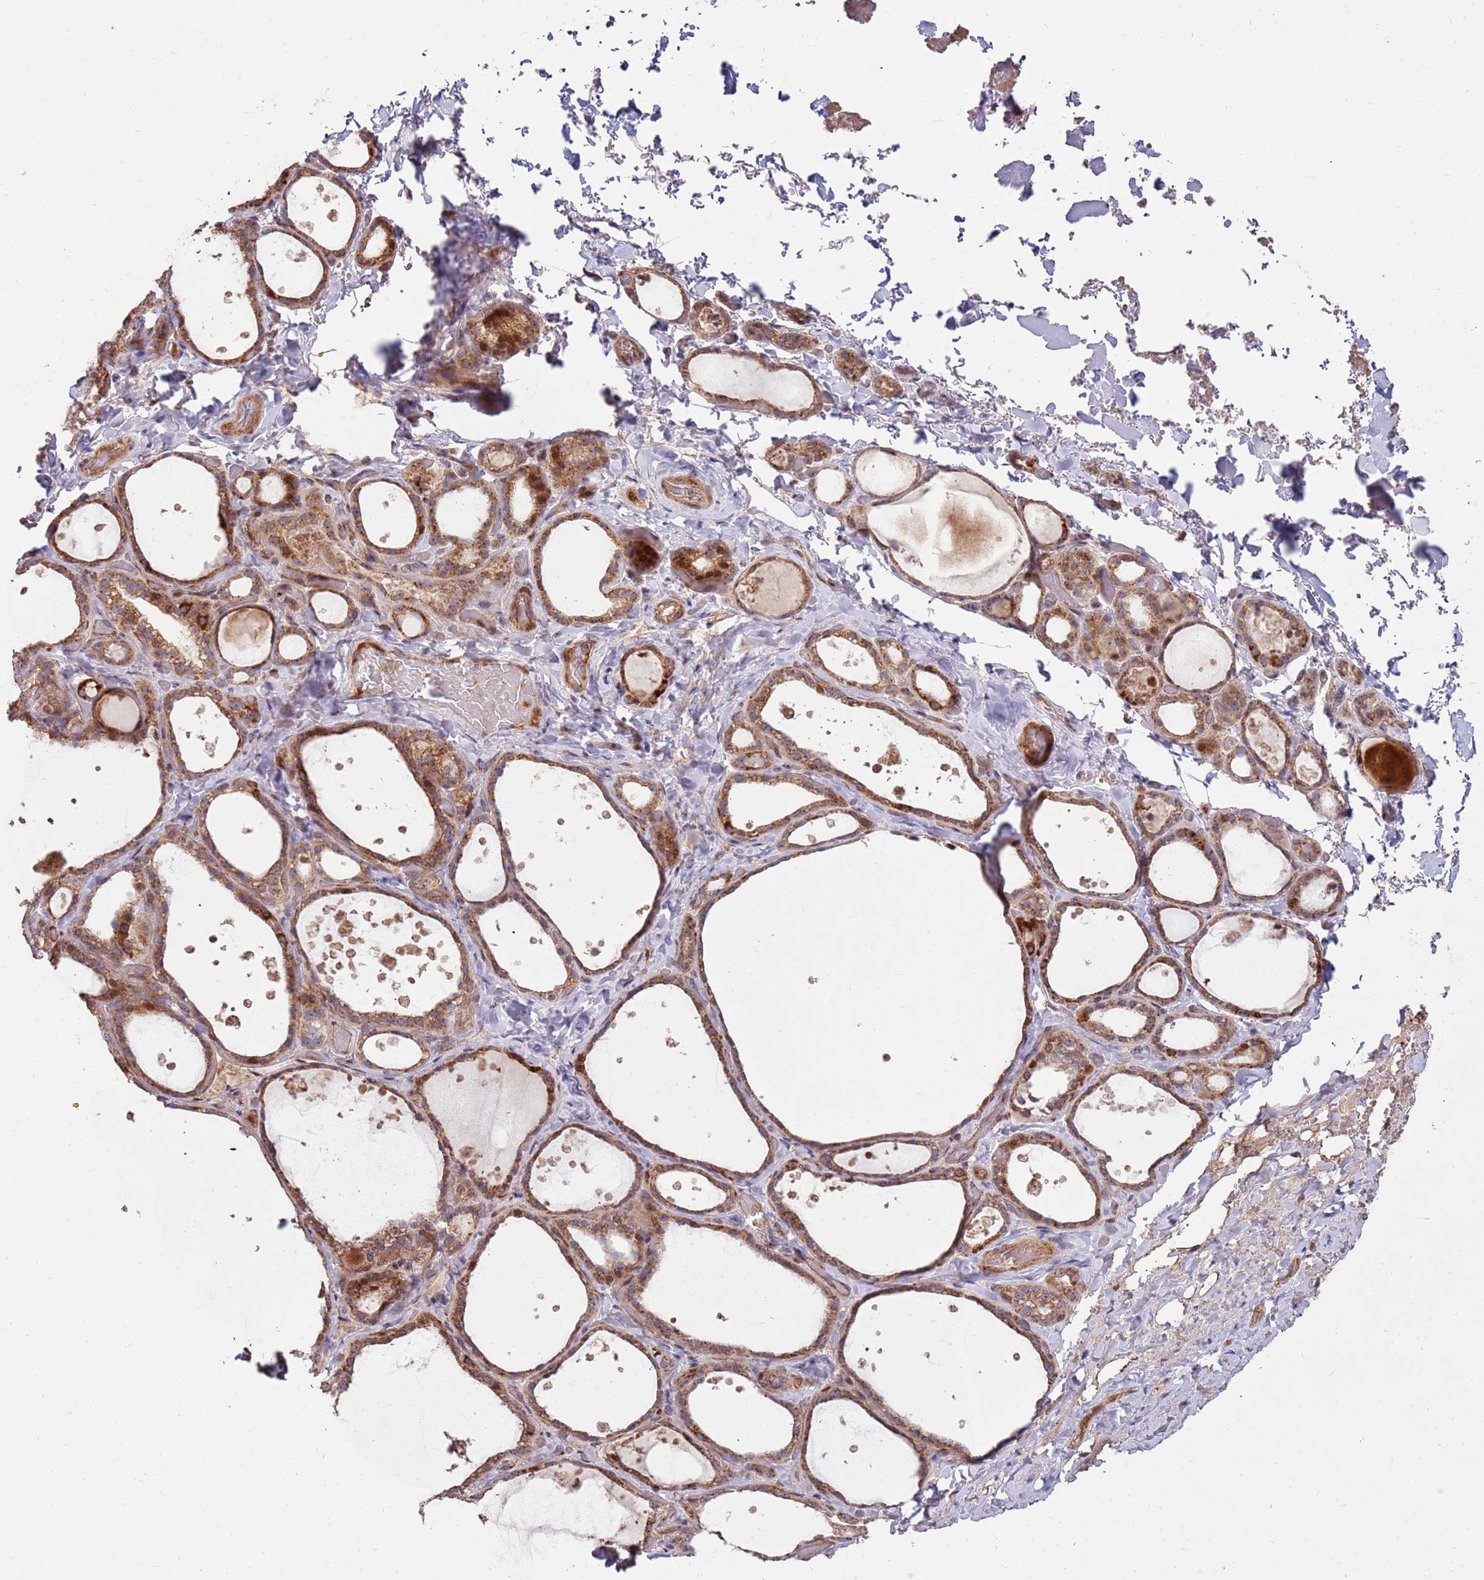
{"staining": {"intensity": "moderate", "quantity": ">75%", "location": "cytoplasmic/membranous"}, "tissue": "thyroid gland", "cell_type": "Glandular cells", "image_type": "normal", "snomed": [{"axis": "morphology", "description": "Normal tissue, NOS"}, {"axis": "topography", "description": "Thyroid gland"}], "caption": "Thyroid gland stained with immunohistochemistry displays moderate cytoplasmic/membranous expression in approximately >75% of glandular cells.", "gene": "KIF25", "patient": {"sex": "female", "age": 44}}